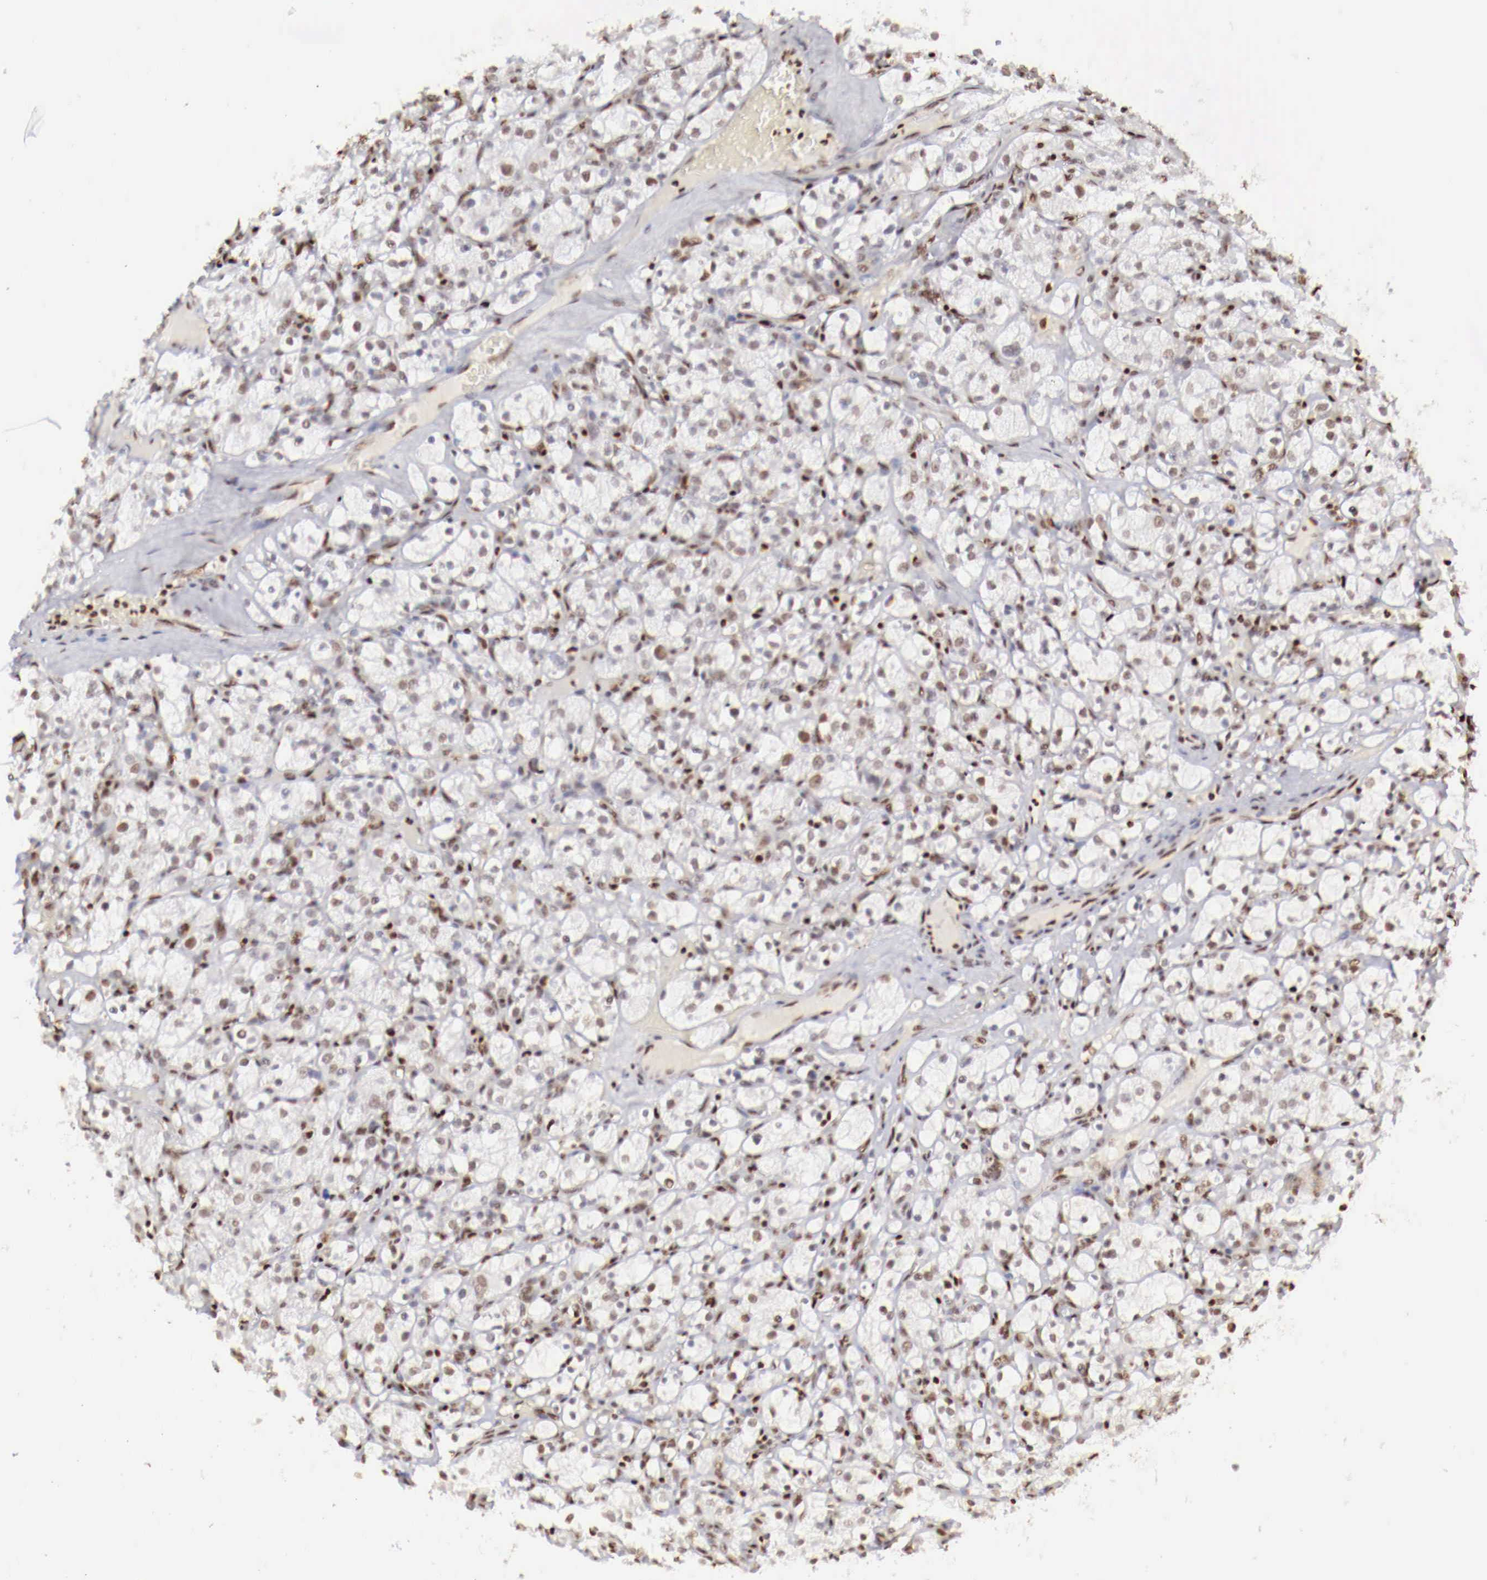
{"staining": {"intensity": "weak", "quantity": ">75%", "location": "nuclear"}, "tissue": "renal cancer", "cell_type": "Tumor cells", "image_type": "cancer", "snomed": [{"axis": "morphology", "description": "Adenocarcinoma, NOS"}, {"axis": "topography", "description": "Kidney"}], "caption": "Brown immunohistochemical staining in human renal adenocarcinoma shows weak nuclear positivity in about >75% of tumor cells. The staining was performed using DAB (3,3'-diaminobenzidine) to visualize the protein expression in brown, while the nuclei were stained in blue with hematoxylin (Magnification: 20x).", "gene": "MAX", "patient": {"sex": "female", "age": 83}}